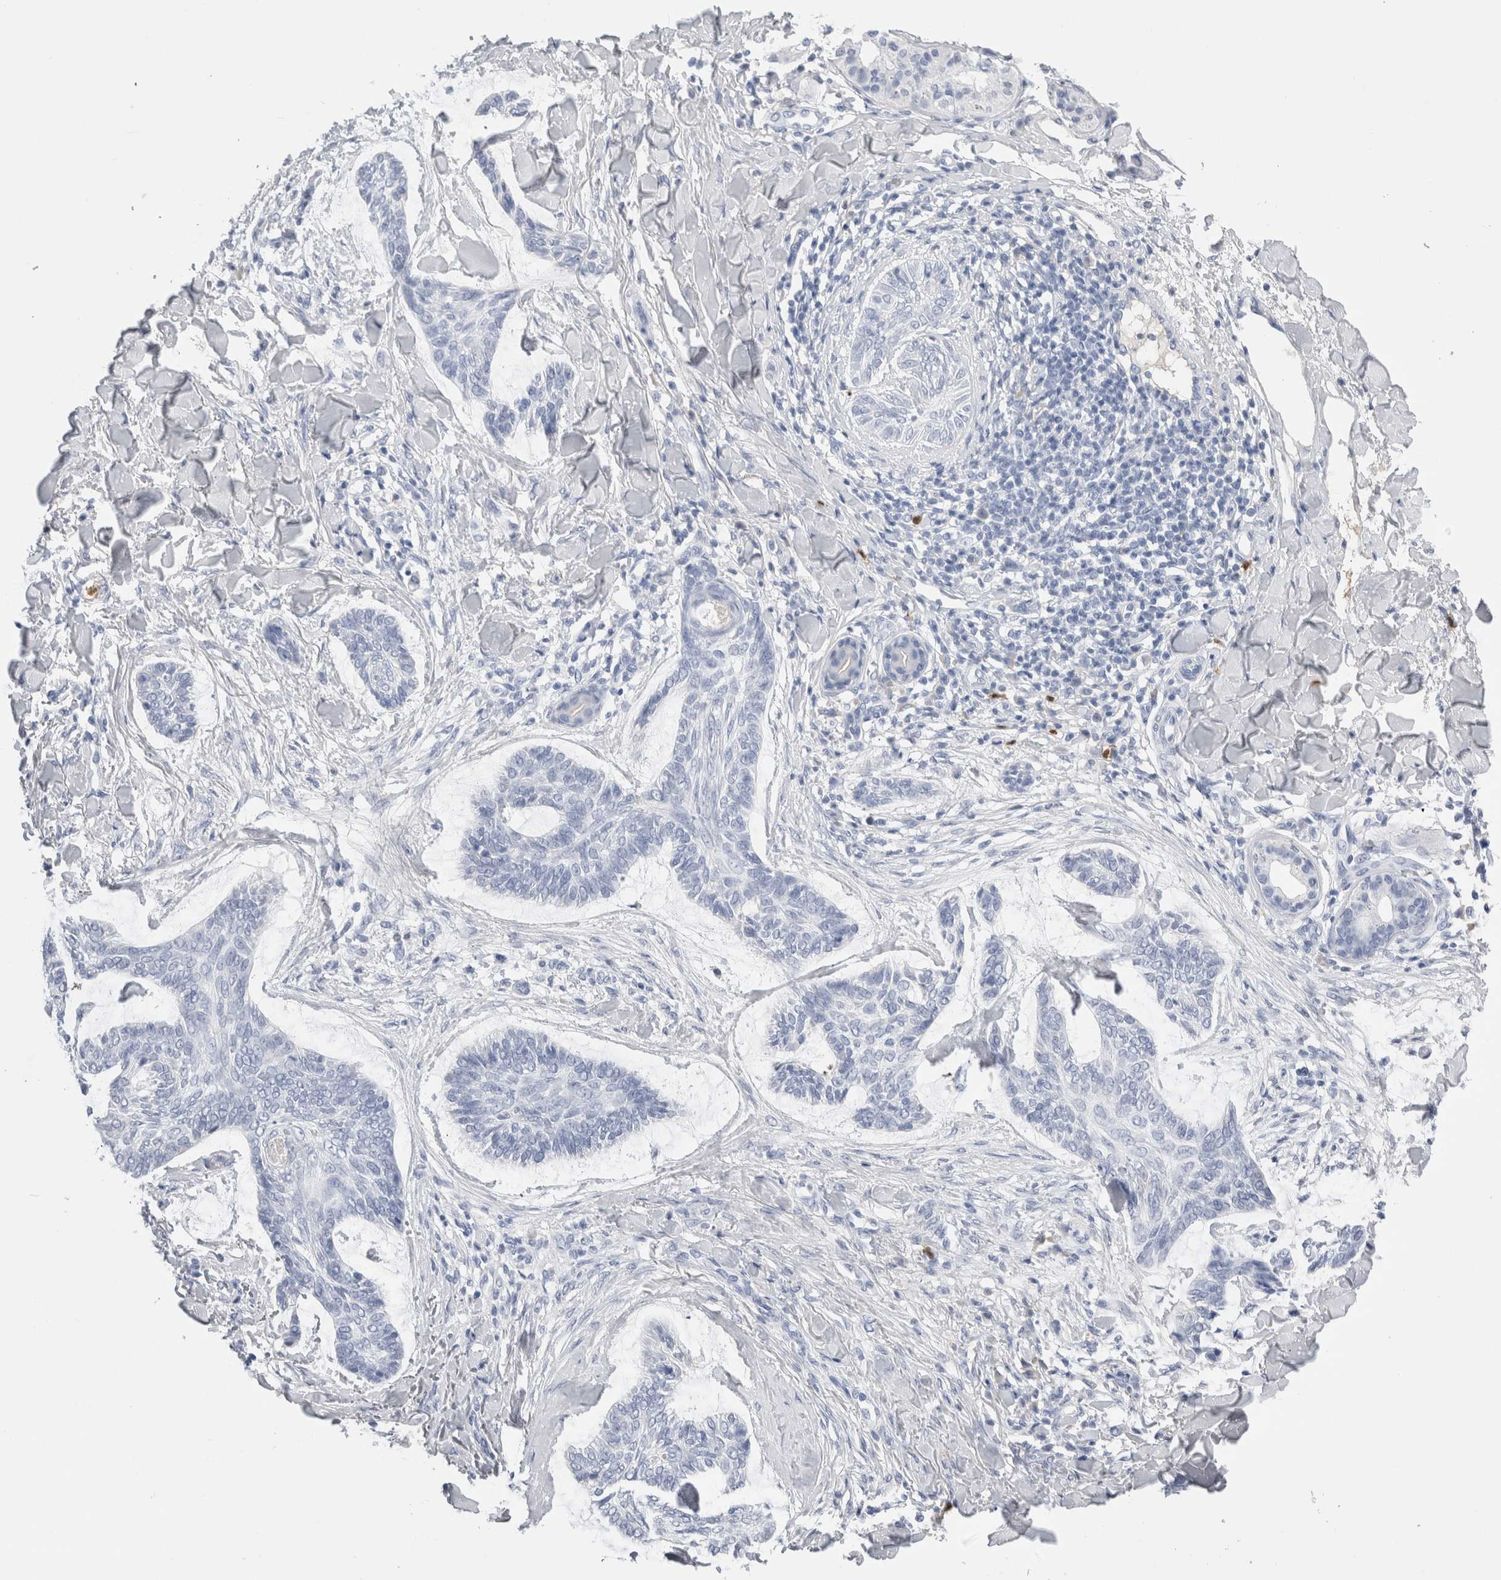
{"staining": {"intensity": "negative", "quantity": "none", "location": "none"}, "tissue": "skin cancer", "cell_type": "Tumor cells", "image_type": "cancer", "snomed": [{"axis": "morphology", "description": "Basal cell carcinoma"}, {"axis": "topography", "description": "Skin"}], "caption": "The immunohistochemistry (IHC) image has no significant staining in tumor cells of skin cancer (basal cell carcinoma) tissue.", "gene": "S100A12", "patient": {"sex": "male", "age": 43}}